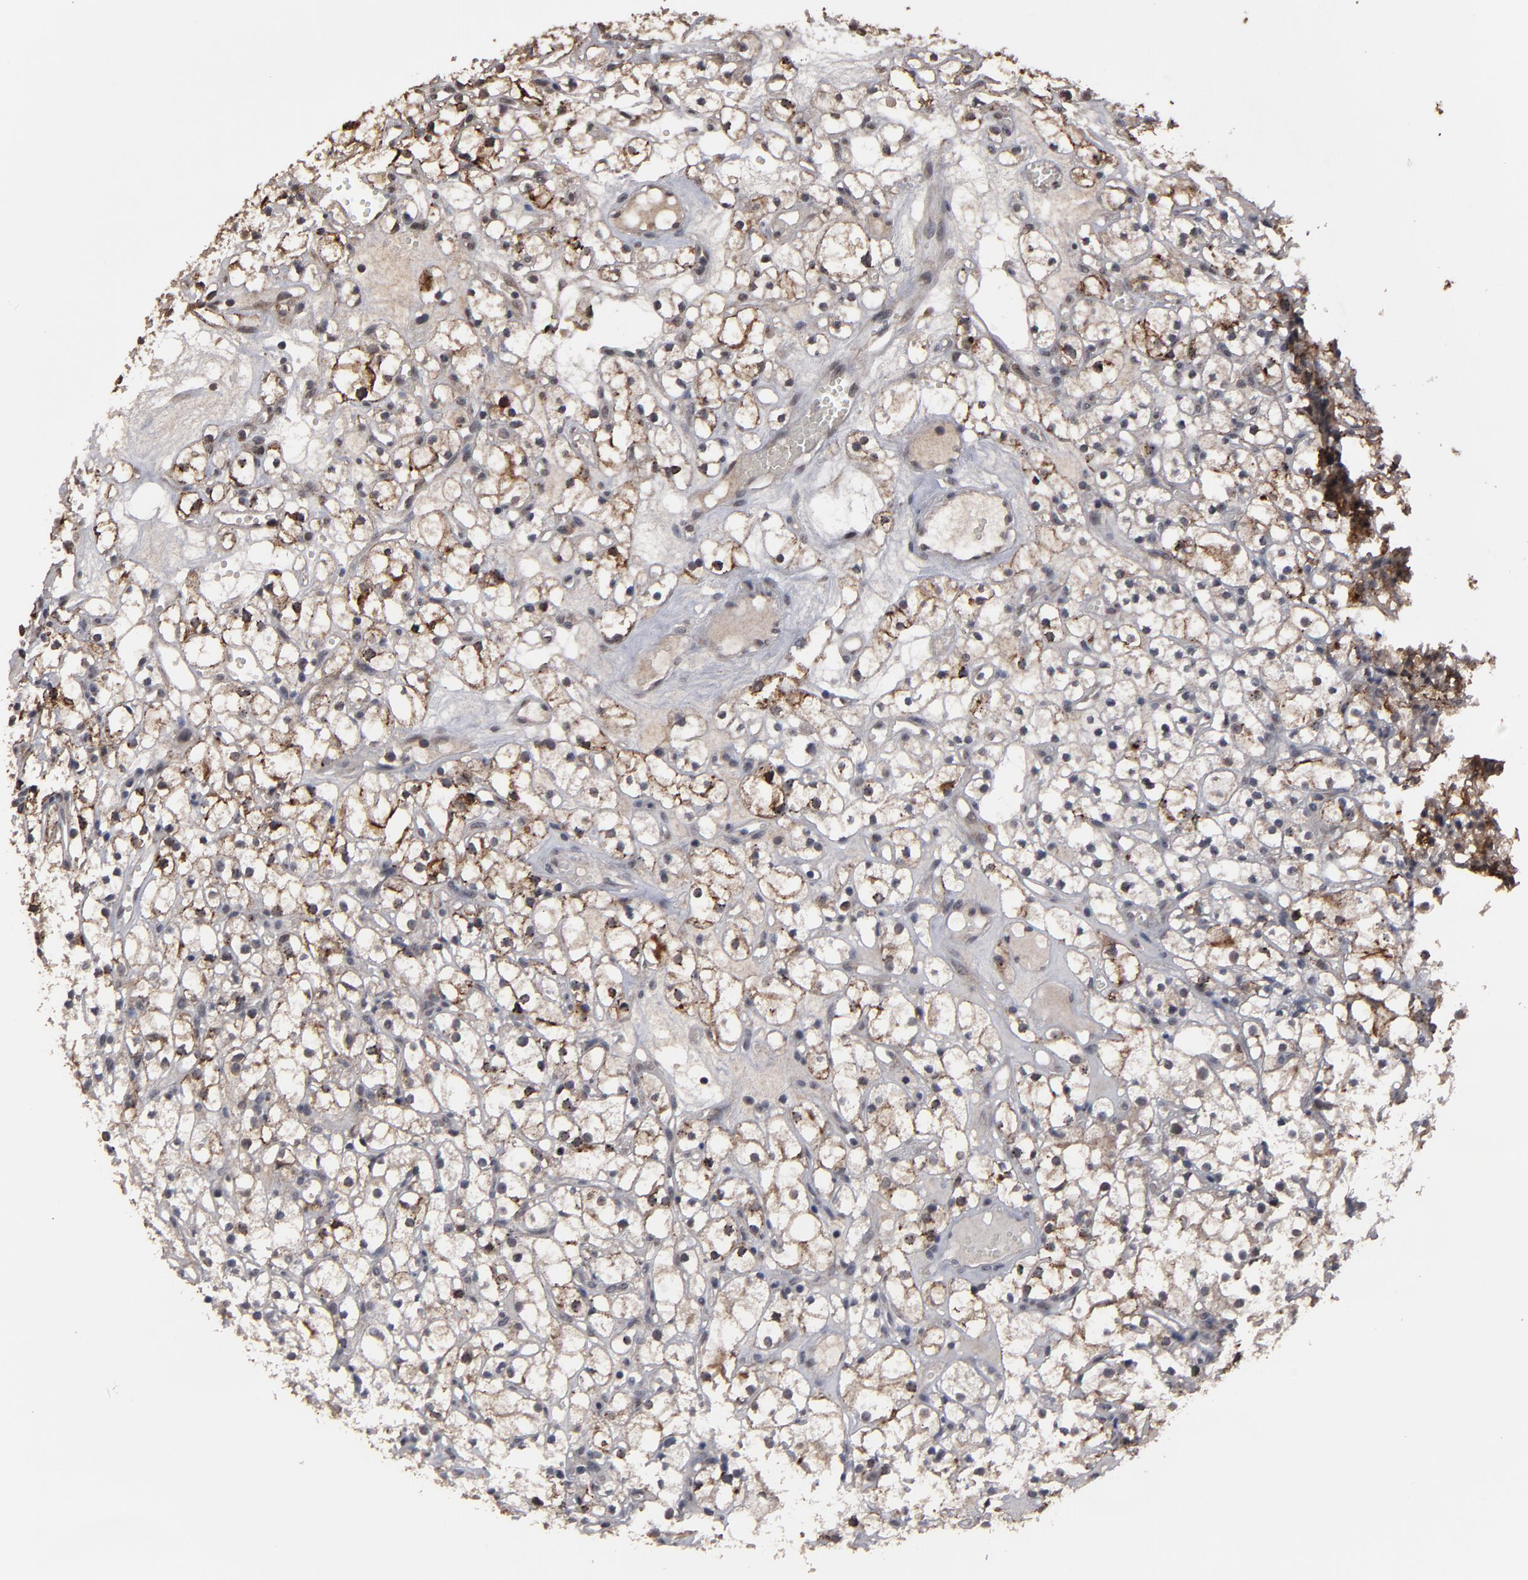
{"staining": {"intensity": "moderate", "quantity": ">75%", "location": "cytoplasmic/membranous"}, "tissue": "renal cancer", "cell_type": "Tumor cells", "image_type": "cancer", "snomed": [{"axis": "morphology", "description": "Adenocarcinoma, NOS"}, {"axis": "topography", "description": "Kidney"}], "caption": "DAB immunohistochemical staining of renal cancer shows moderate cytoplasmic/membranous protein expression in approximately >75% of tumor cells.", "gene": "SLC22A17", "patient": {"sex": "male", "age": 61}}